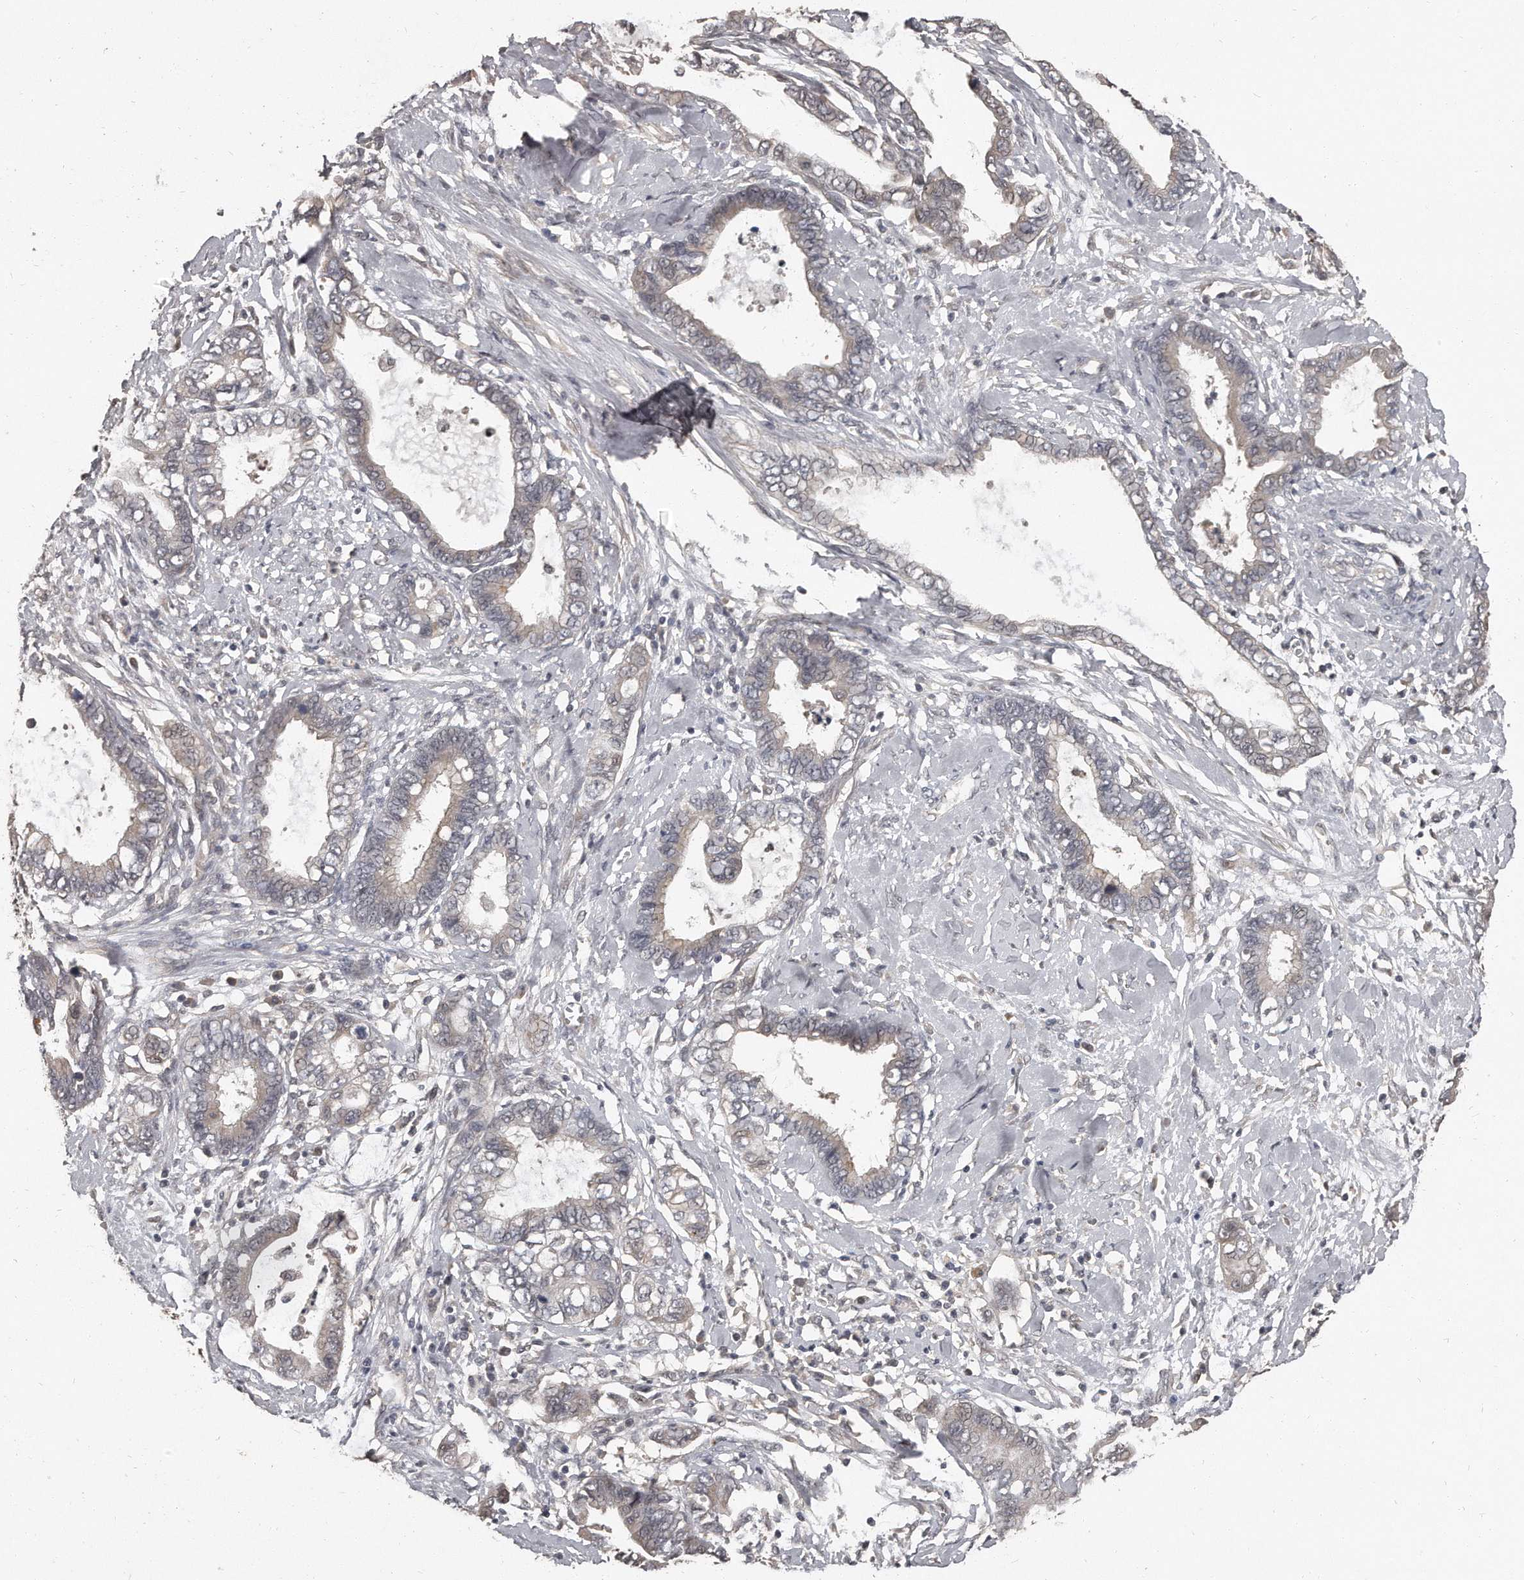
{"staining": {"intensity": "negative", "quantity": "none", "location": "none"}, "tissue": "cervical cancer", "cell_type": "Tumor cells", "image_type": "cancer", "snomed": [{"axis": "morphology", "description": "Adenocarcinoma, NOS"}, {"axis": "topography", "description": "Cervix"}], "caption": "Cervical cancer was stained to show a protein in brown. There is no significant staining in tumor cells.", "gene": "GRB10", "patient": {"sex": "female", "age": 44}}